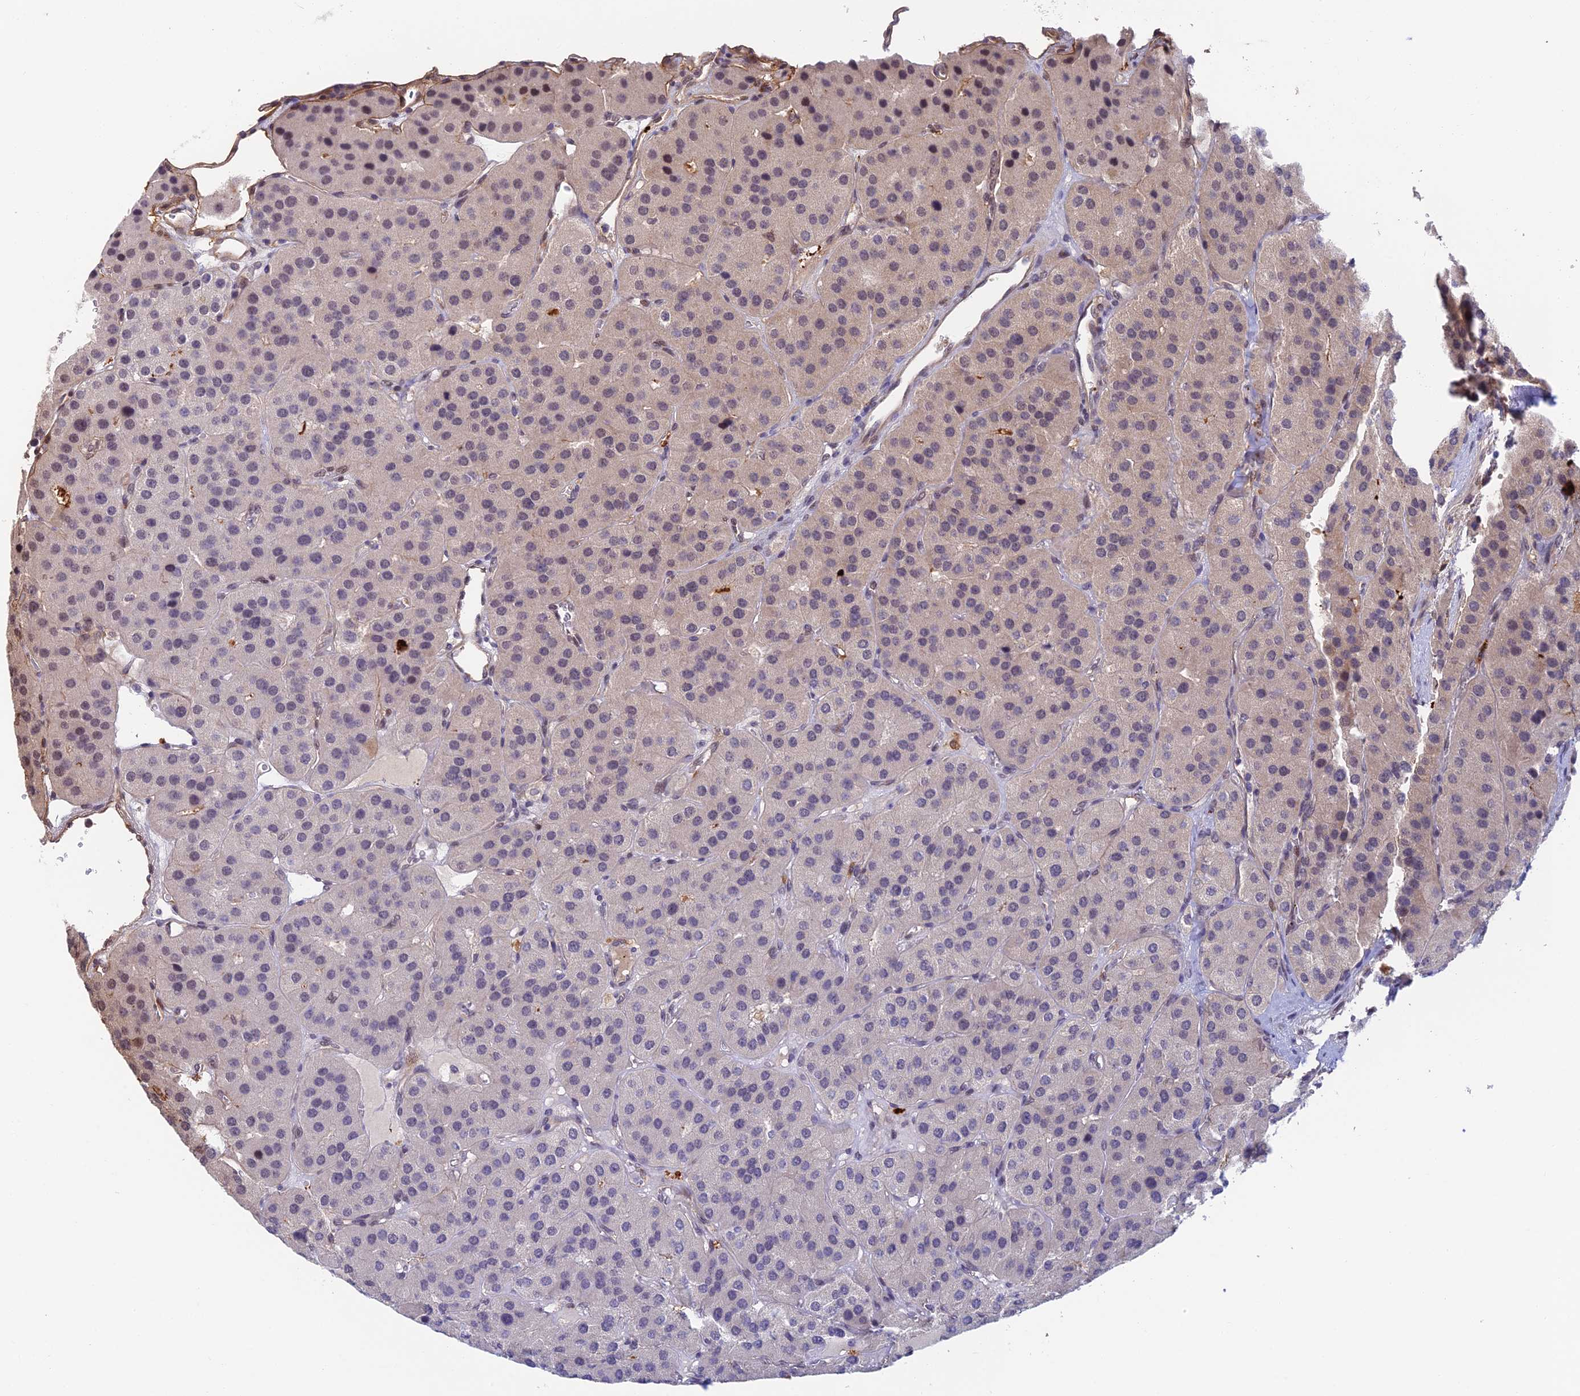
{"staining": {"intensity": "weak", "quantity": "<25%", "location": "cytoplasmic/membranous"}, "tissue": "parathyroid gland", "cell_type": "Glandular cells", "image_type": "normal", "snomed": [{"axis": "morphology", "description": "Normal tissue, NOS"}, {"axis": "morphology", "description": "Adenoma, NOS"}, {"axis": "topography", "description": "Parathyroid gland"}], "caption": "The image shows no significant positivity in glandular cells of parathyroid gland. Brightfield microscopy of IHC stained with DAB (3,3'-diaminobenzidine) (brown) and hematoxylin (blue), captured at high magnification.", "gene": "NSMCE1", "patient": {"sex": "female", "age": 86}}